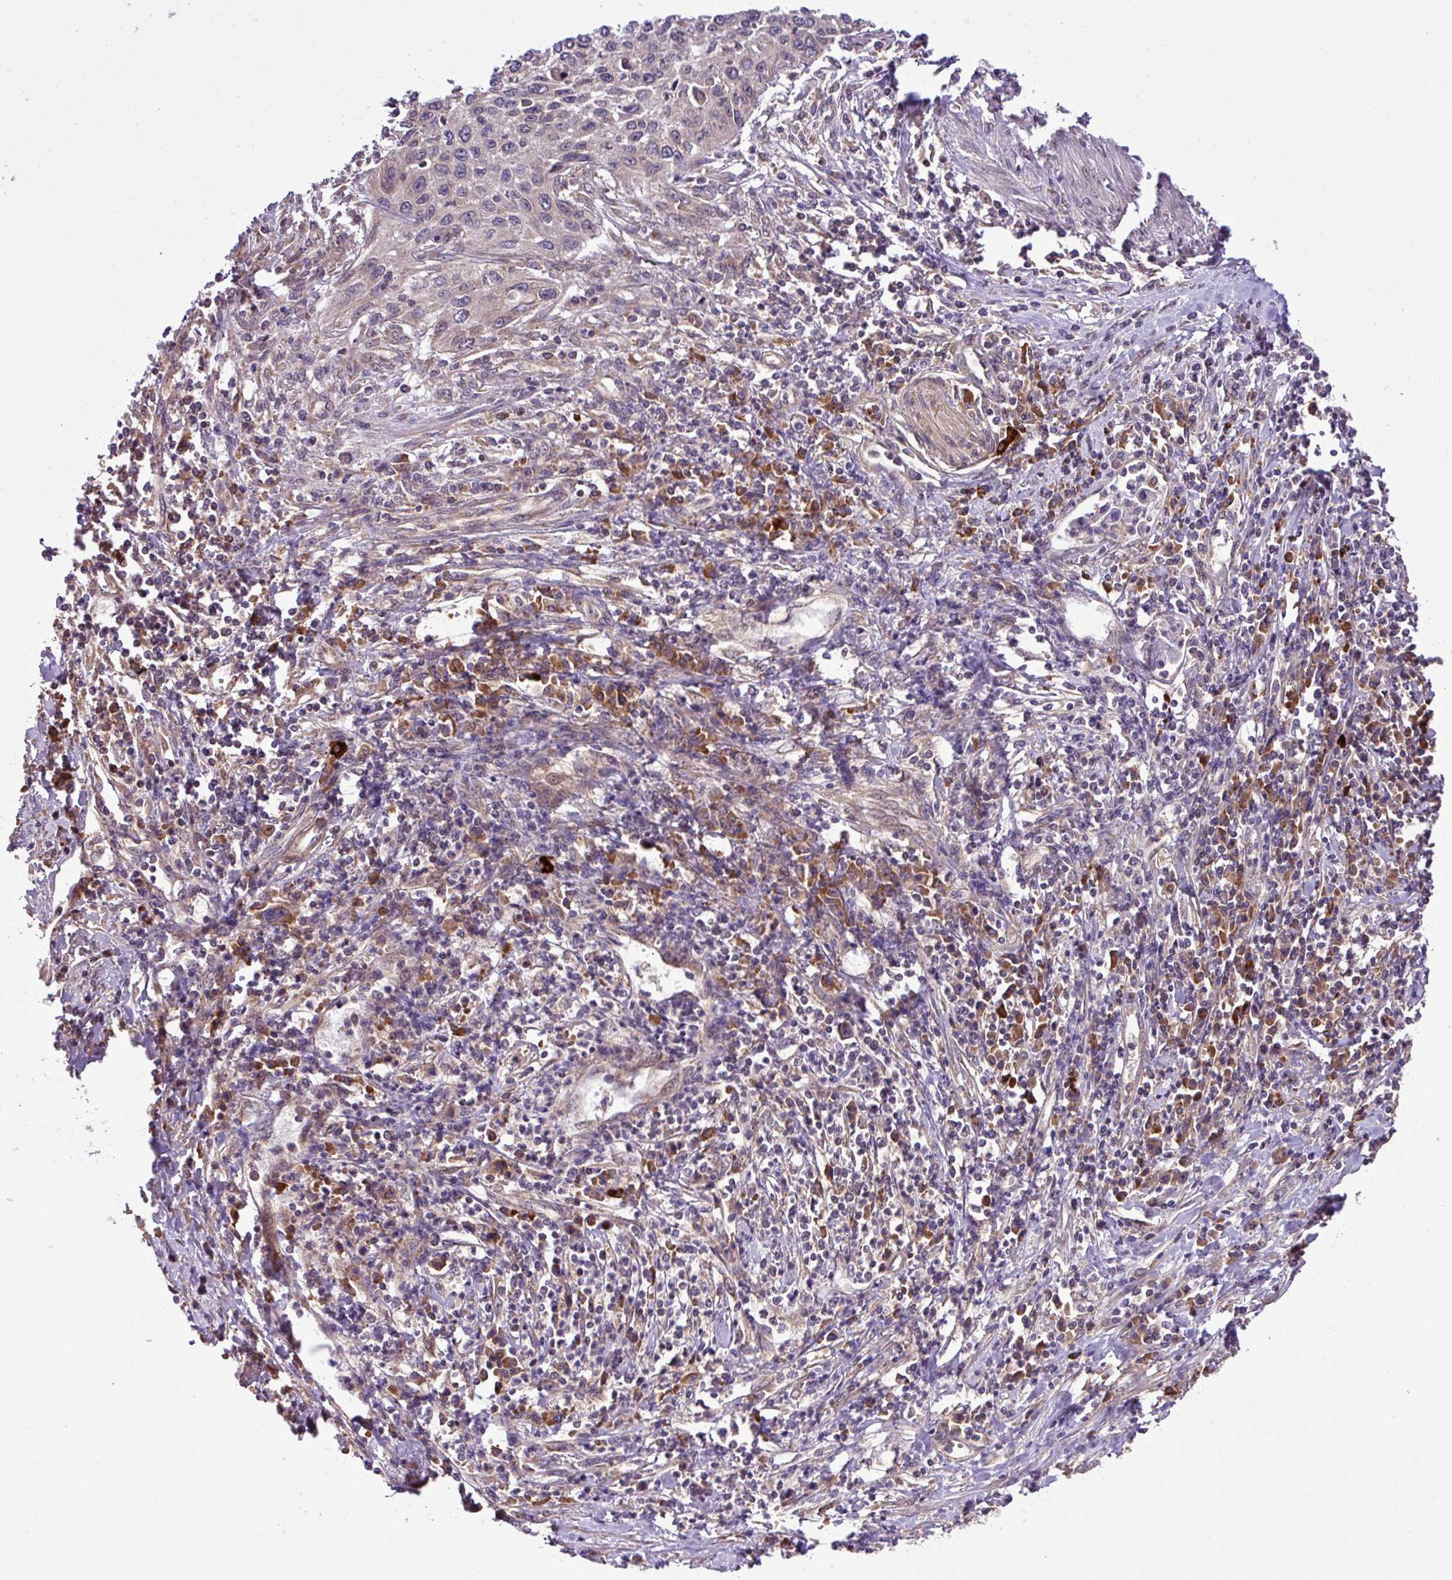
{"staining": {"intensity": "negative", "quantity": "none", "location": "none"}, "tissue": "cervical cancer", "cell_type": "Tumor cells", "image_type": "cancer", "snomed": [{"axis": "morphology", "description": "Squamous cell carcinoma, NOS"}, {"axis": "topography", "description": "Cervix"}], "caption": "Immunohistochemistry (IHC) of human cervical cancer (squamous cell carcinoma) demonstrates no expression in tumor cells. (Brightfield microscopy of DAB (3,3'-diaminobenzidine) immunohistochemistry (IHC) at high magnification).", "gene": "DLGAP4", "patient": {"sex": "female", "age": 32}}